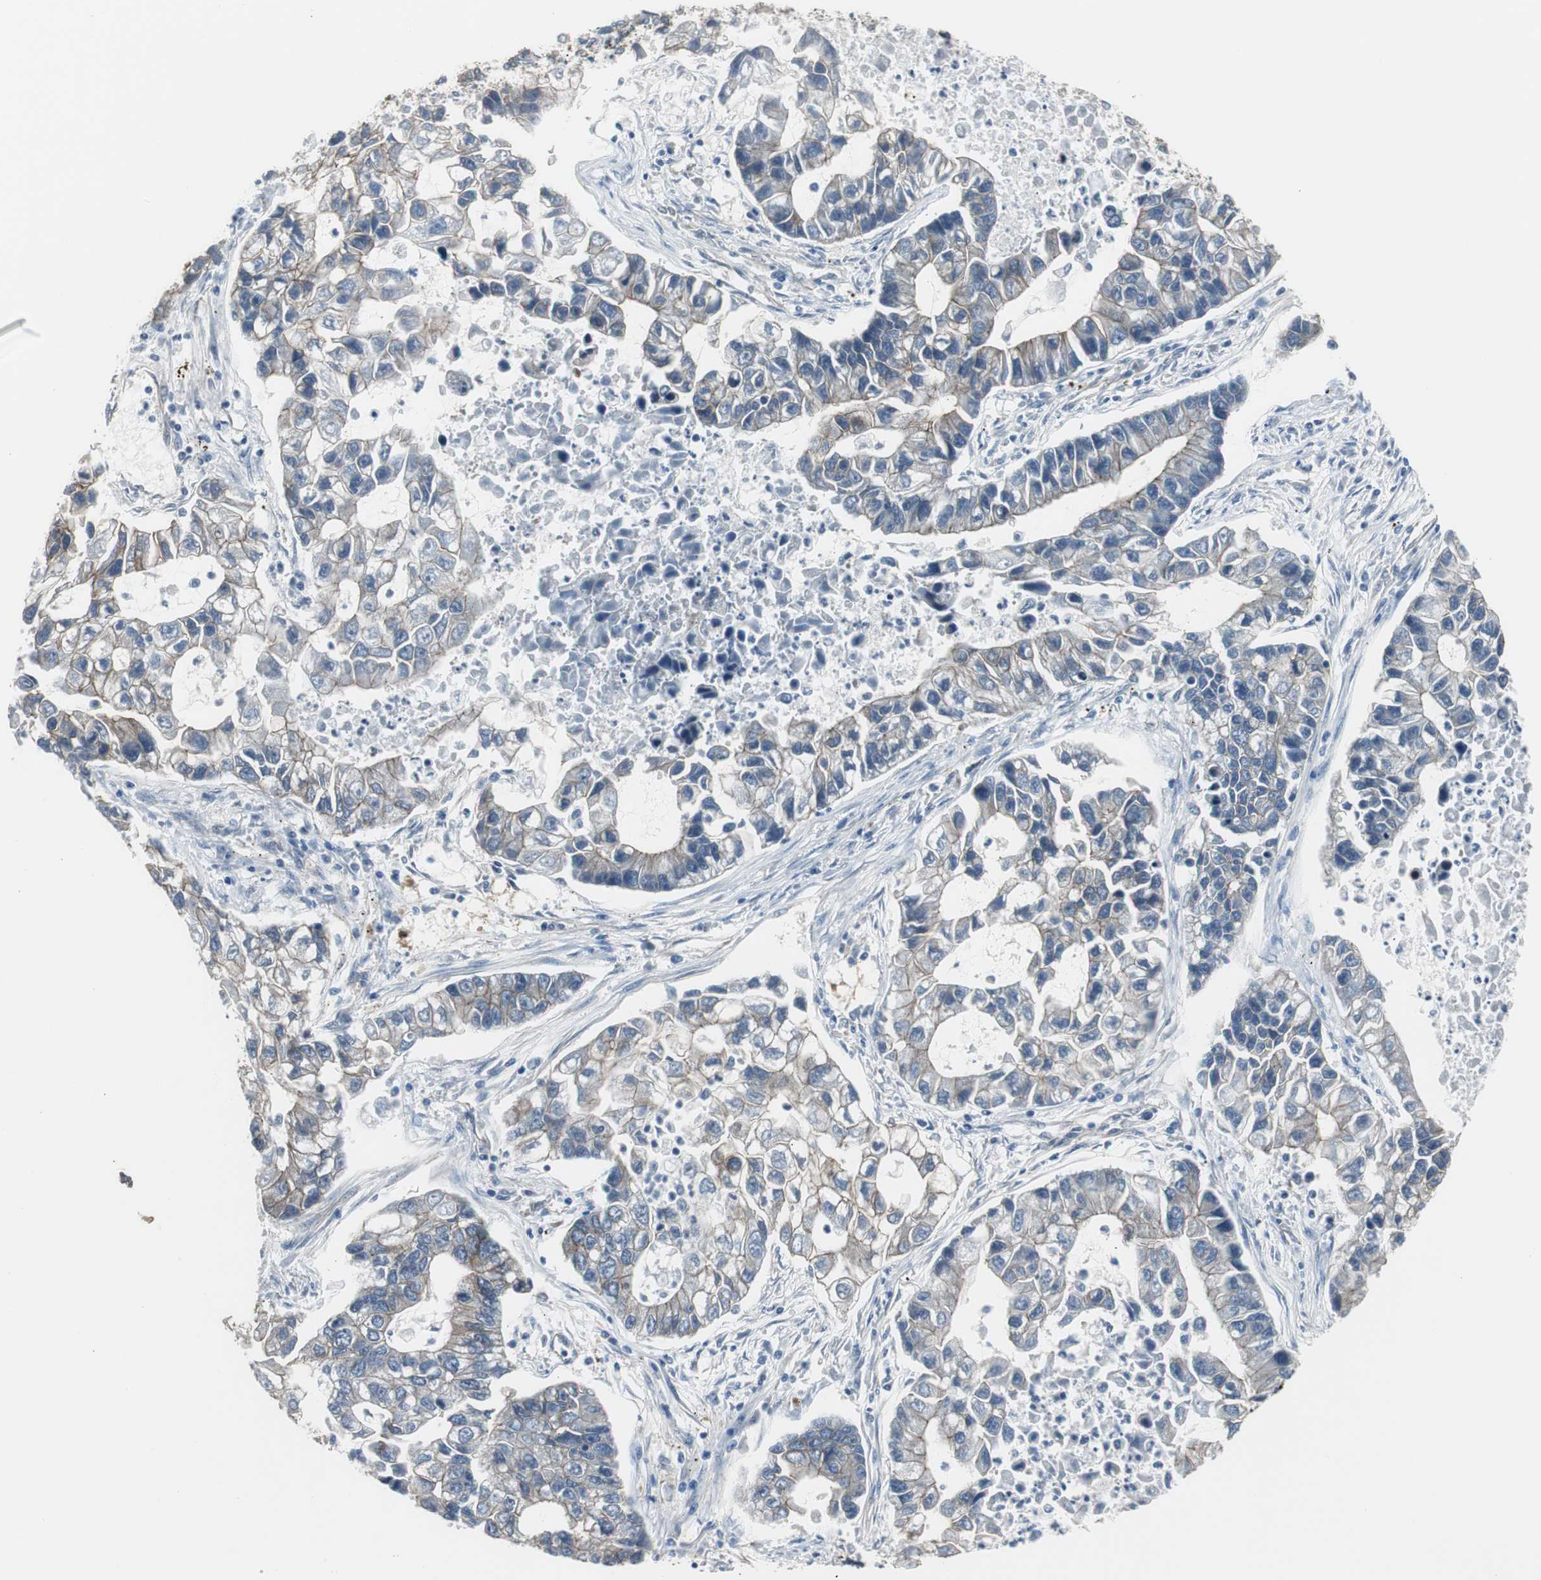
{"staining": {"intensity": "weak", "quantity": "25%-75%", "location": "cytoplasmic/membranous"}, "tissue": "lung cancer", "cell_type": "Tumor cells", "image_type": "cancer", "snomed": [{"axis": "morphology", "description": "Adenocarcinoma, NOS"}, {"axis": "topography", "description": "Lung"}], "caption": "A low amount of weak cytoplasmic/membranous positivity is identified in approximately 25%-75% of tumor cells in lung cancer tissue.", "gene": "STXBP4", "patient": {"sex": "female", "age": 51}}